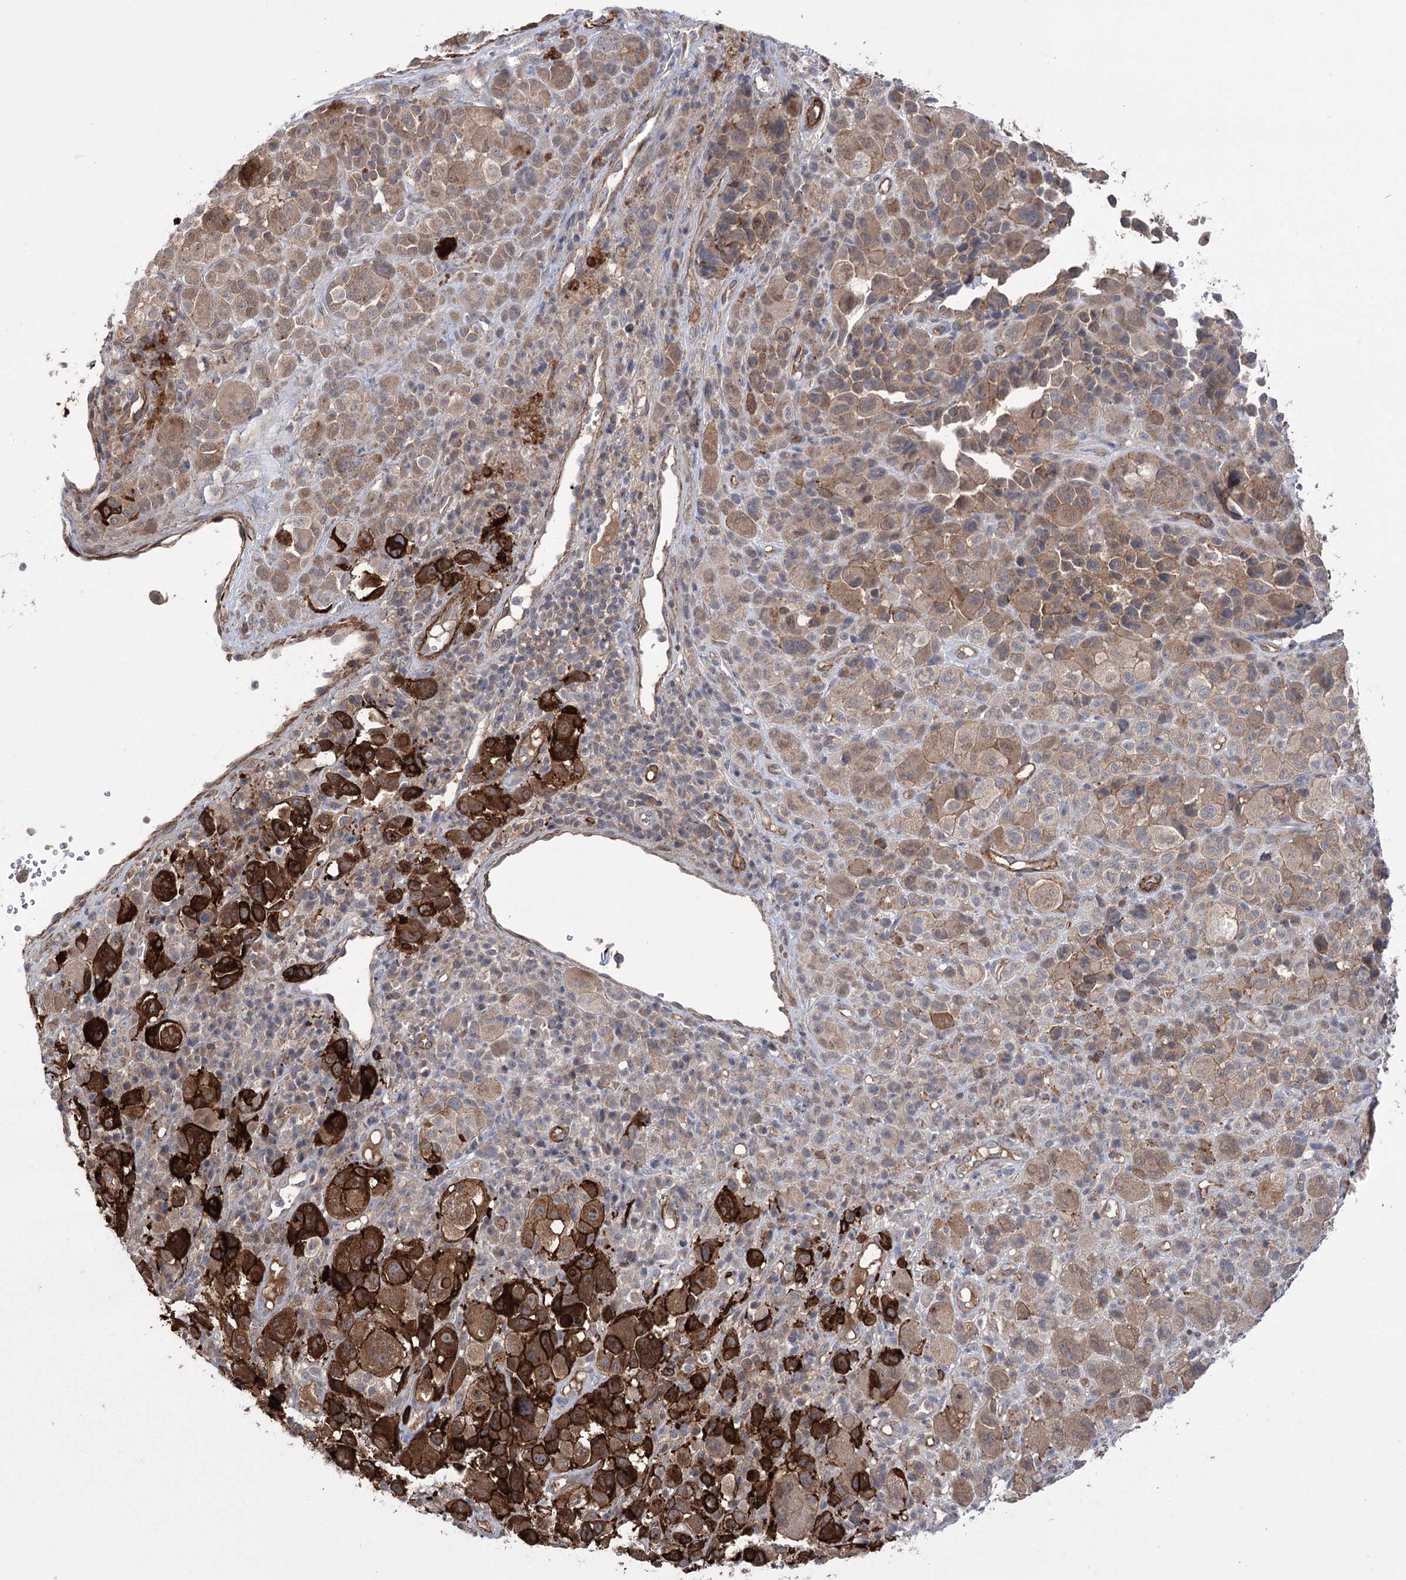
{"staining": {"intensity": "moderate", "quantity": ">75%", "location": "cytoplasmic/membranous"}, "tissue": "melanoma", "cell_type": "Tumor cells", "image_type": "cancer", "snomed": [{"axis": "morphology", "description": "Malignant melanoma, NOS"}, {"axis": "topography", "description": "Skin of trunk"}], "caption": "Malignant melanoma was stained to show a protein in brown. There is medium levels of moderate cytoplasmic/membranous staining in approximately >75% of tumor cells. (DAB IHC with brightfield microscopy, high magnification).", "gene": "TRIM71", "patient": {"sex": "male", "age": 71}}